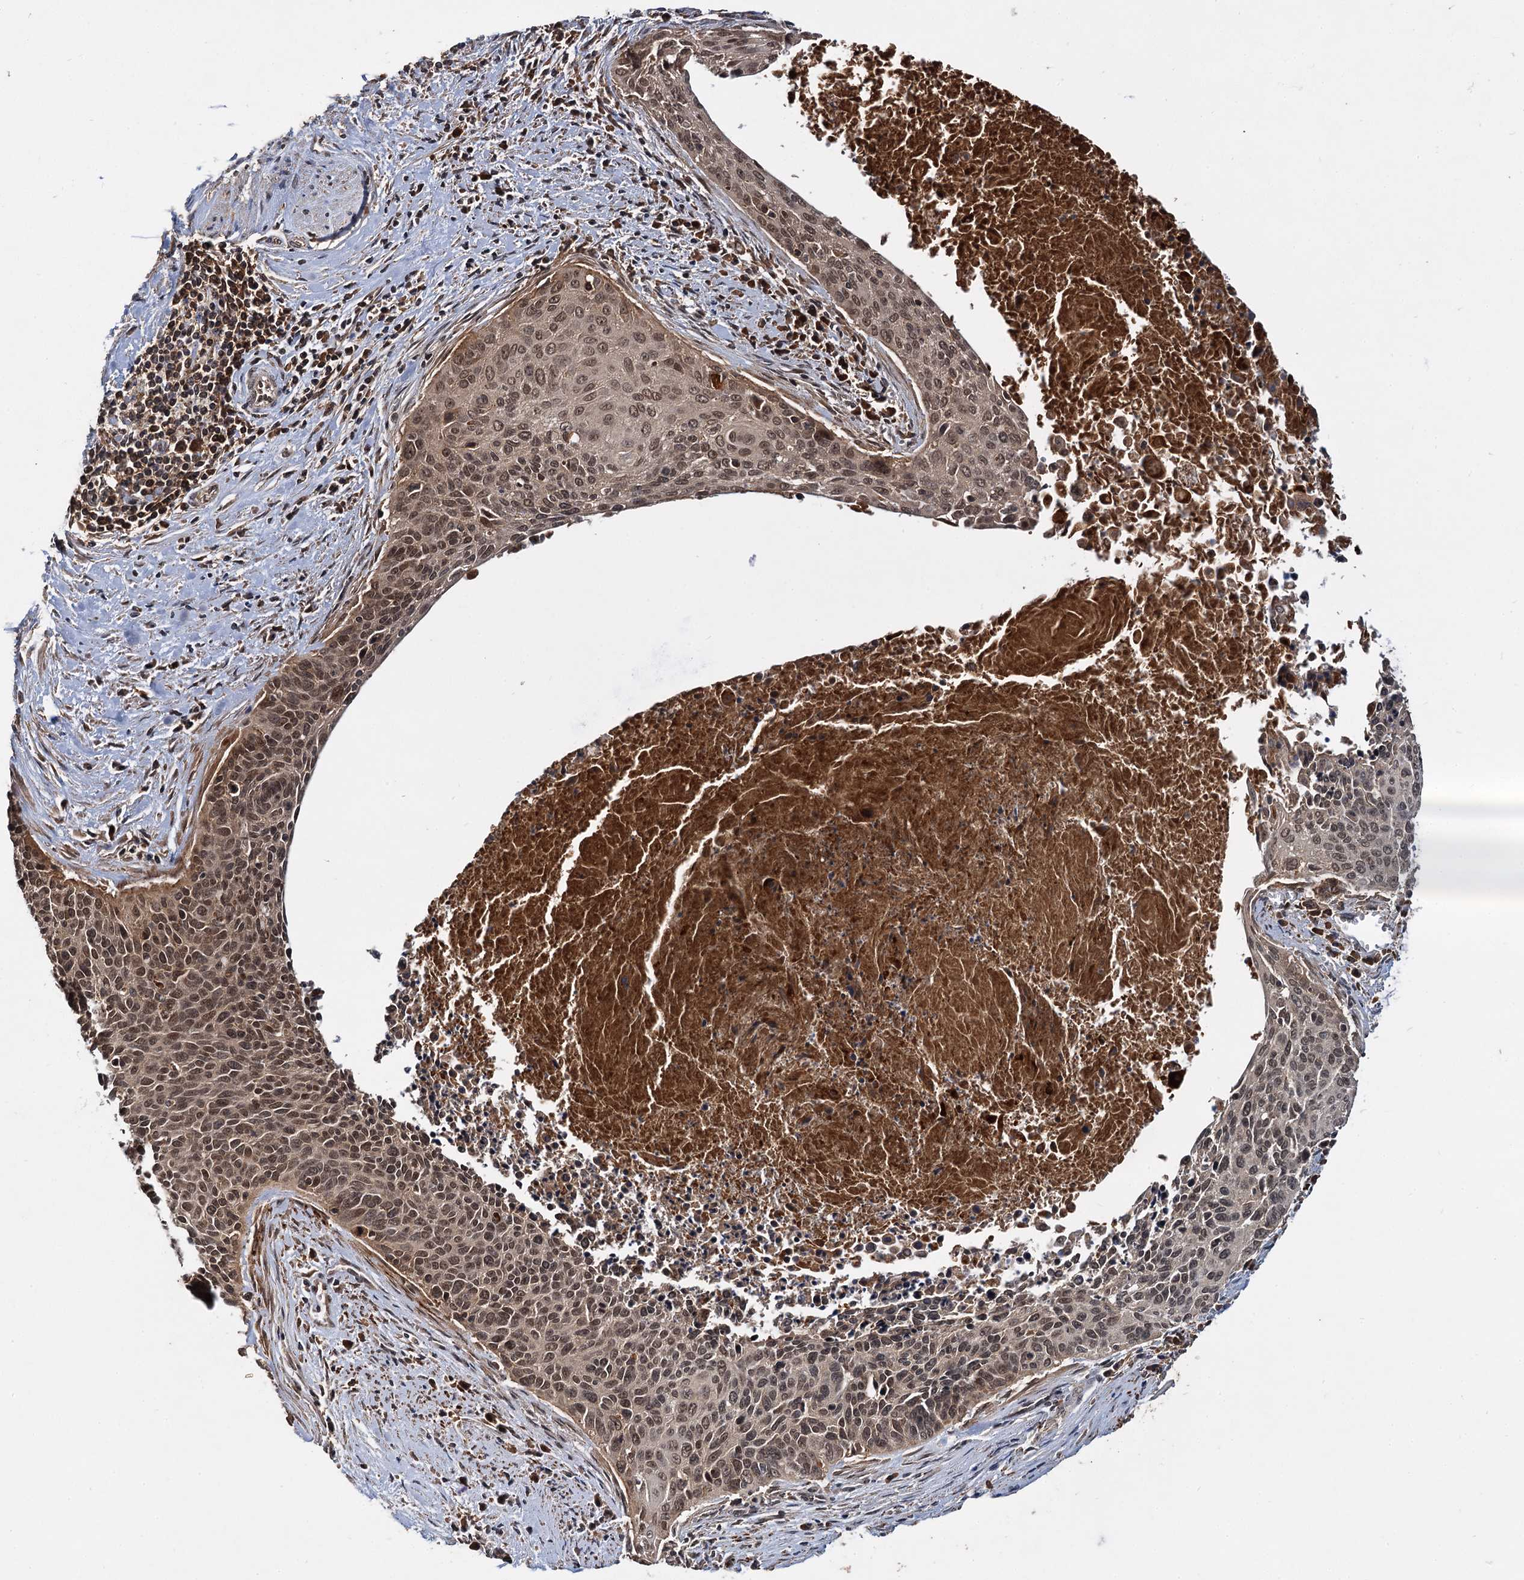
{"staining": {"intensity": "moderate", "quantity": "25%-75%", "location": "cytoplasmic/membranous,nuclear"}, "tissue": "cervical cancer", "cell_type": "Tumor cells", "image_type": "cancer", "snomed": [{"axis": "morphology", "description": "Squamous cell carcinoma, NOS"}, {"axis": "topography", "description": "Cervix"}], "caption": "High-power microscopy captured an immunohistochemistry histopathology image of cervical cancer (squamous cell carcinoma), revealing moderate cytoplasmic/membranous and nuclear staining in about 25%-75% of tumor cells. (Stains: DAB (3,3'-diaminobenzidine) in brown, nuclei in blue, Microscopy: brightfield microscopy at high magnification).", "gene": "MBD6", "patient": {"sex": "female", "age": 55}}